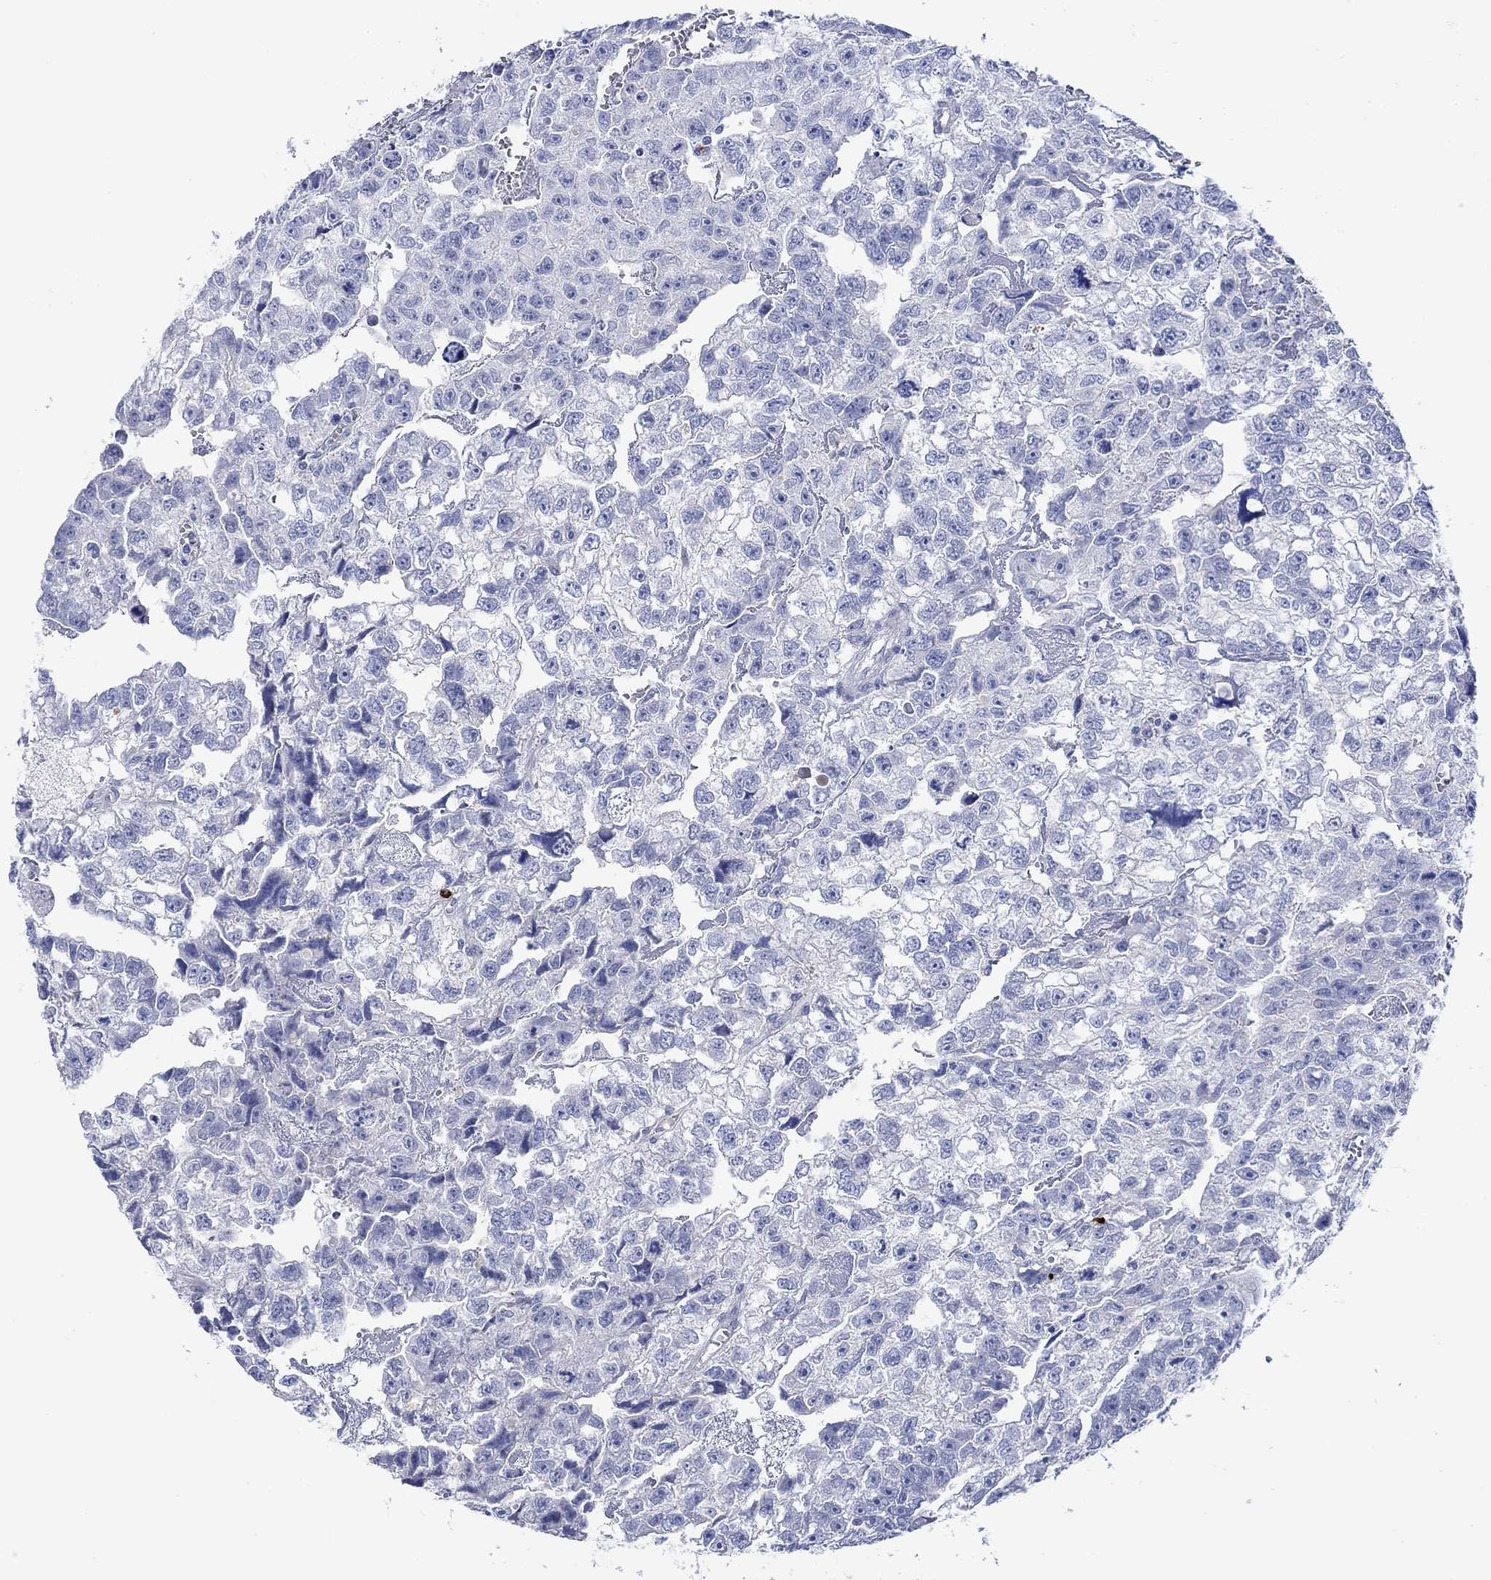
{"staining": {"intensity": "negative", "quantity": "none", "location": "none"}, "tissue": "testis cancer", "cell_type": "Tumor cells", "image_type": "cancer", "snomed": [{"axis": "morphology", "description": "Carcinoma, Embryonal, NOS"}, {"axis": "morphology", "description": "Teratoma, malignant, NOS"}, {"axis": "topography", "description": "Testis"}], "caption": "This is an immunohistochemistry (IHC) photomicrograph of testis cancer. There is no expression in tumor cells.", "gene": "P2RY6", "patient": {"sex": "male", "age": 44}}